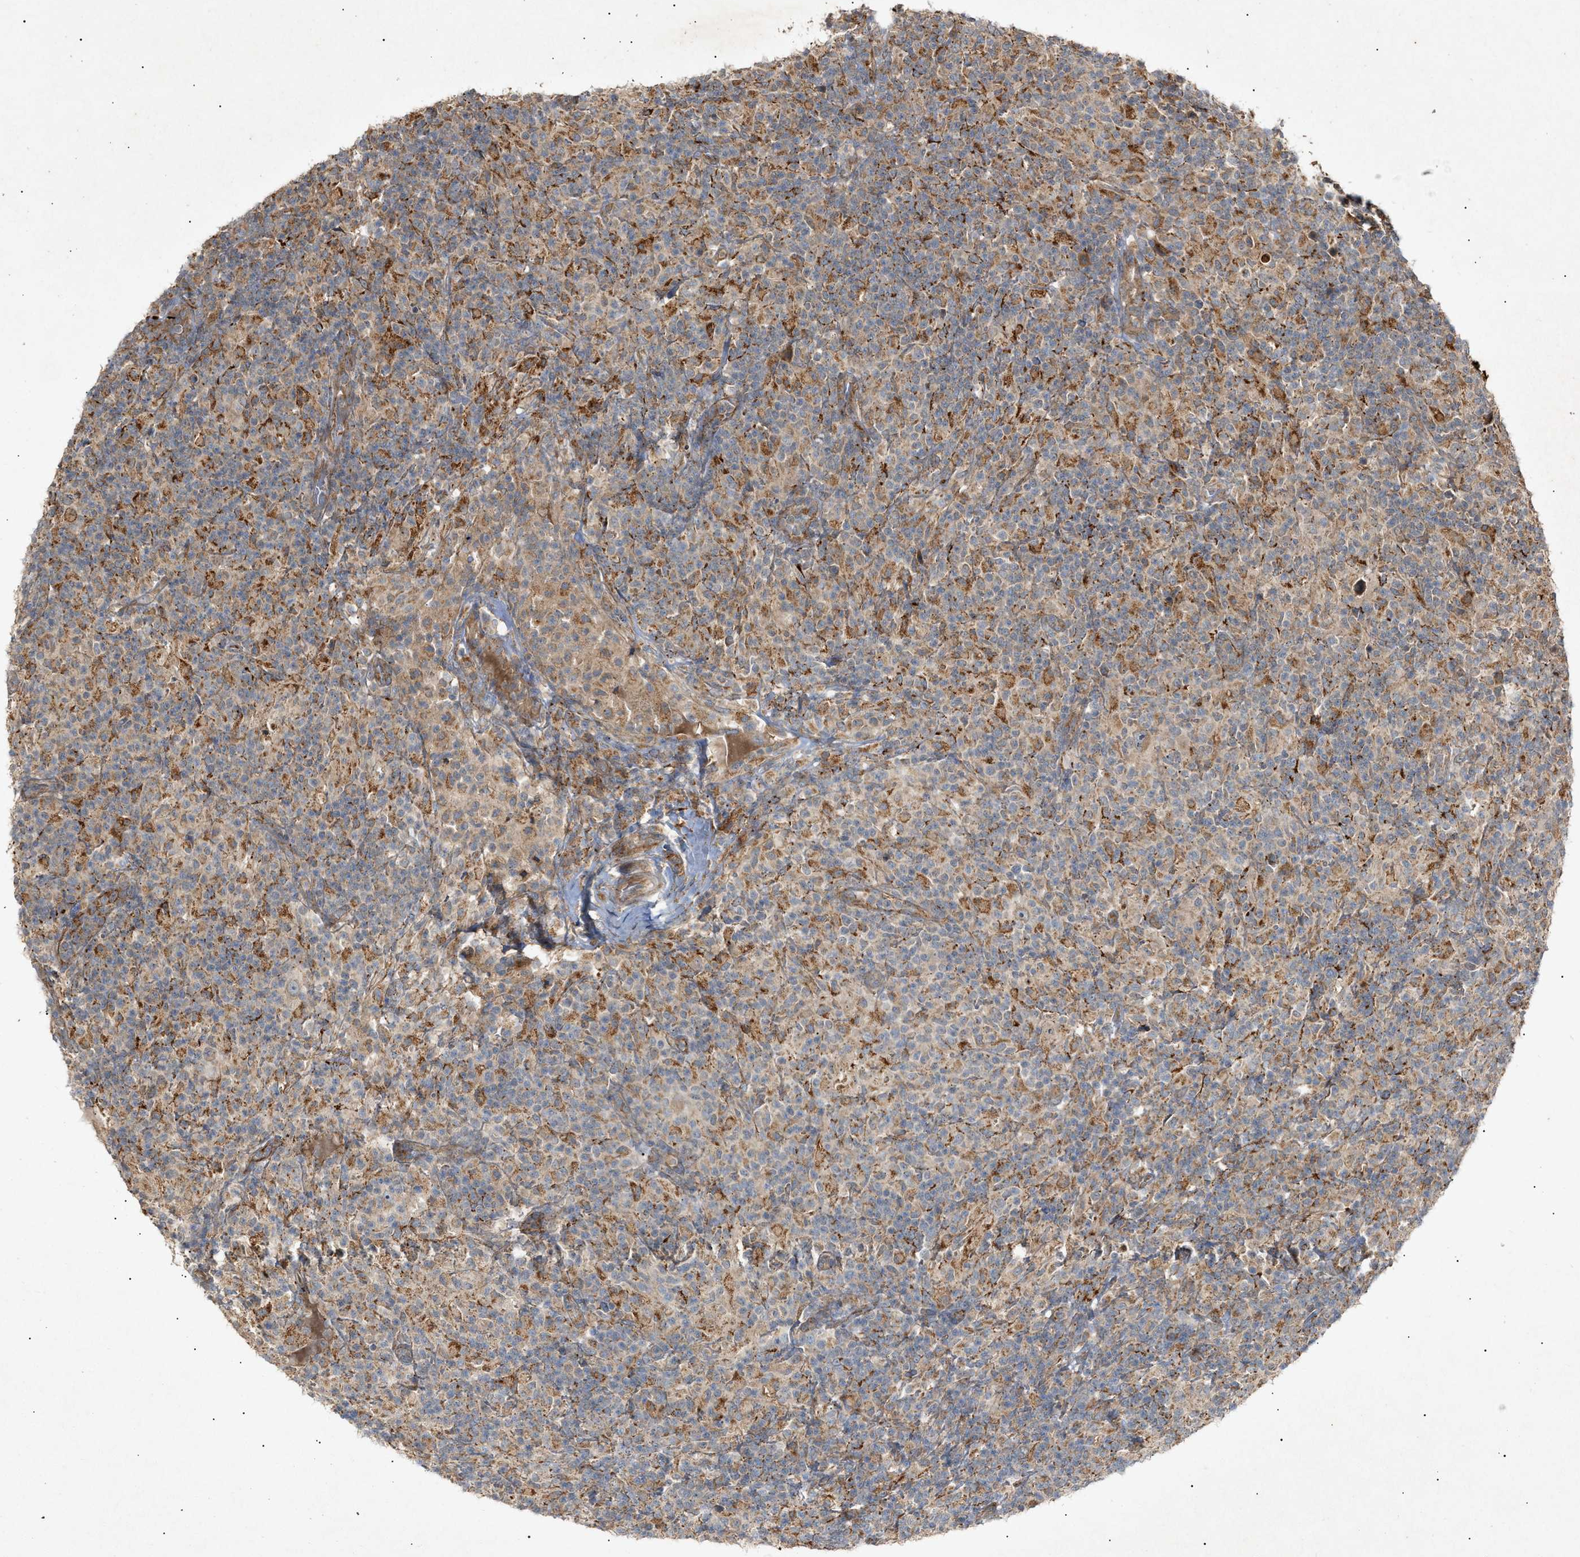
{"staining": {"intensity": "moderate", "quantity": ">75%", "location": "cytoplasmic/membranous"}, "tissue": "lymphoma", "cell_type": "Tumor cells", "image_type": "cancer", "snomed": [{"axis": "morphology", "description": "Hodgkin's disease, NOS"}, {"axis": "topography", "description": "Lymph node"}], "caption": "Immunohistochemical staining of Hodgkin's disease shows medium levels of moderate cytoplasmic/membranous protein staining in approximately >75% of tumor cells.", "gene": "MTCH1", "patient": {"sex": "male", "age": 70}}